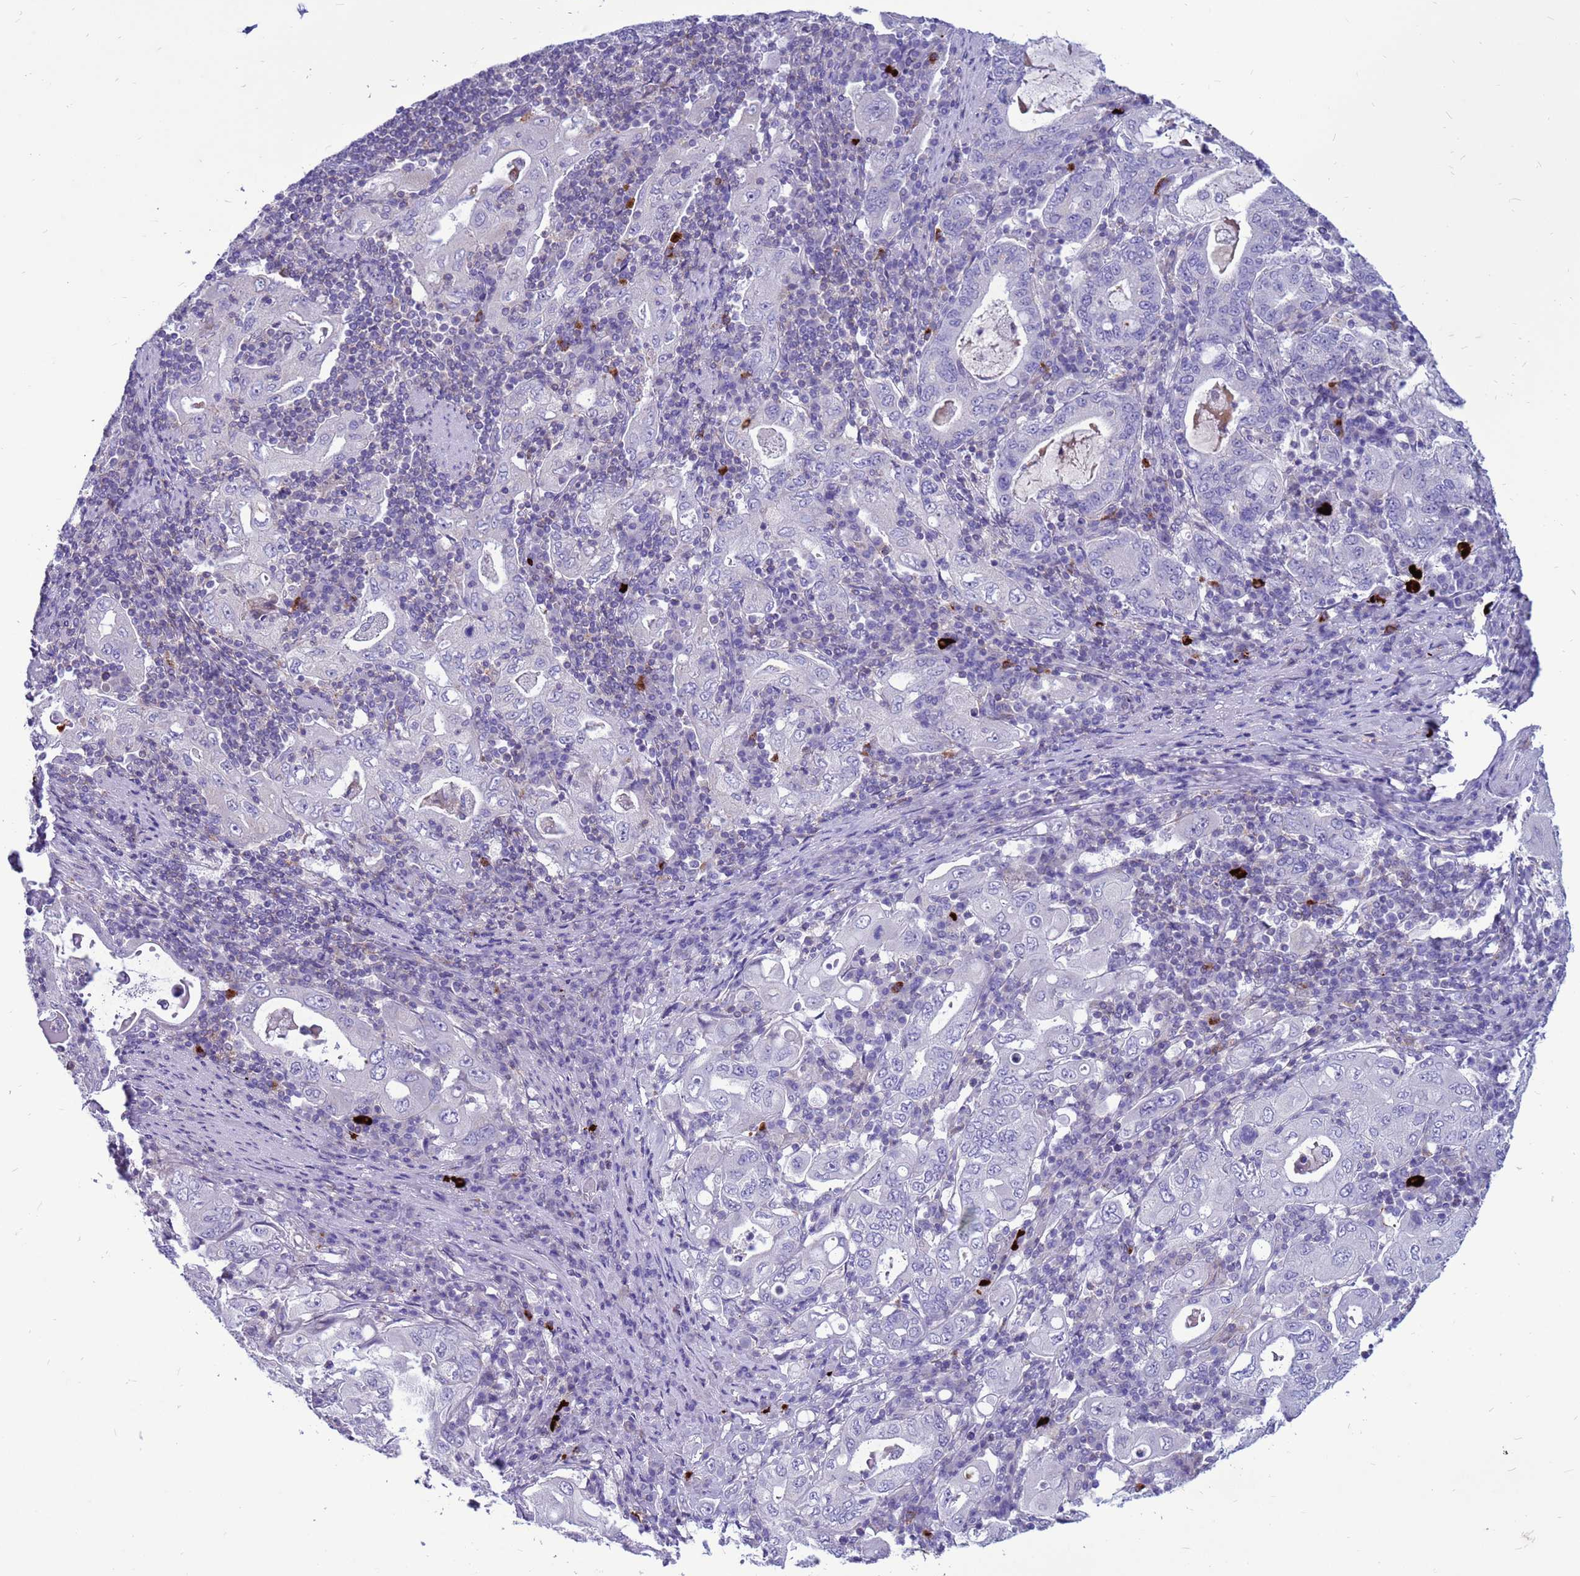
{"staining": {"intensity": "negative", "quantity": "none", "location": "none"}, "tissue": "stomach cancer", "cell_type": "Tumor cells", "image_type": "cancer", "snomed": [{"axis": "morphology", "description": "Normal tissue, NOS"}, {"axis": "morphology", "description": "Adenocarcinoma, NOS"}, {"axis": "topography", "description": "Esophagus"}, {"axis": "topography", "description": "Stomach, upper"}, {"axis": "topography", "description": "Peripheral nerve tissue"}], "caption": "Micrograph shows no significant protein positivity in tumor cells of stomach adenocarcinoma.", "gene": "PDE10A", "patient": {"sex": "male", "age": 62}}